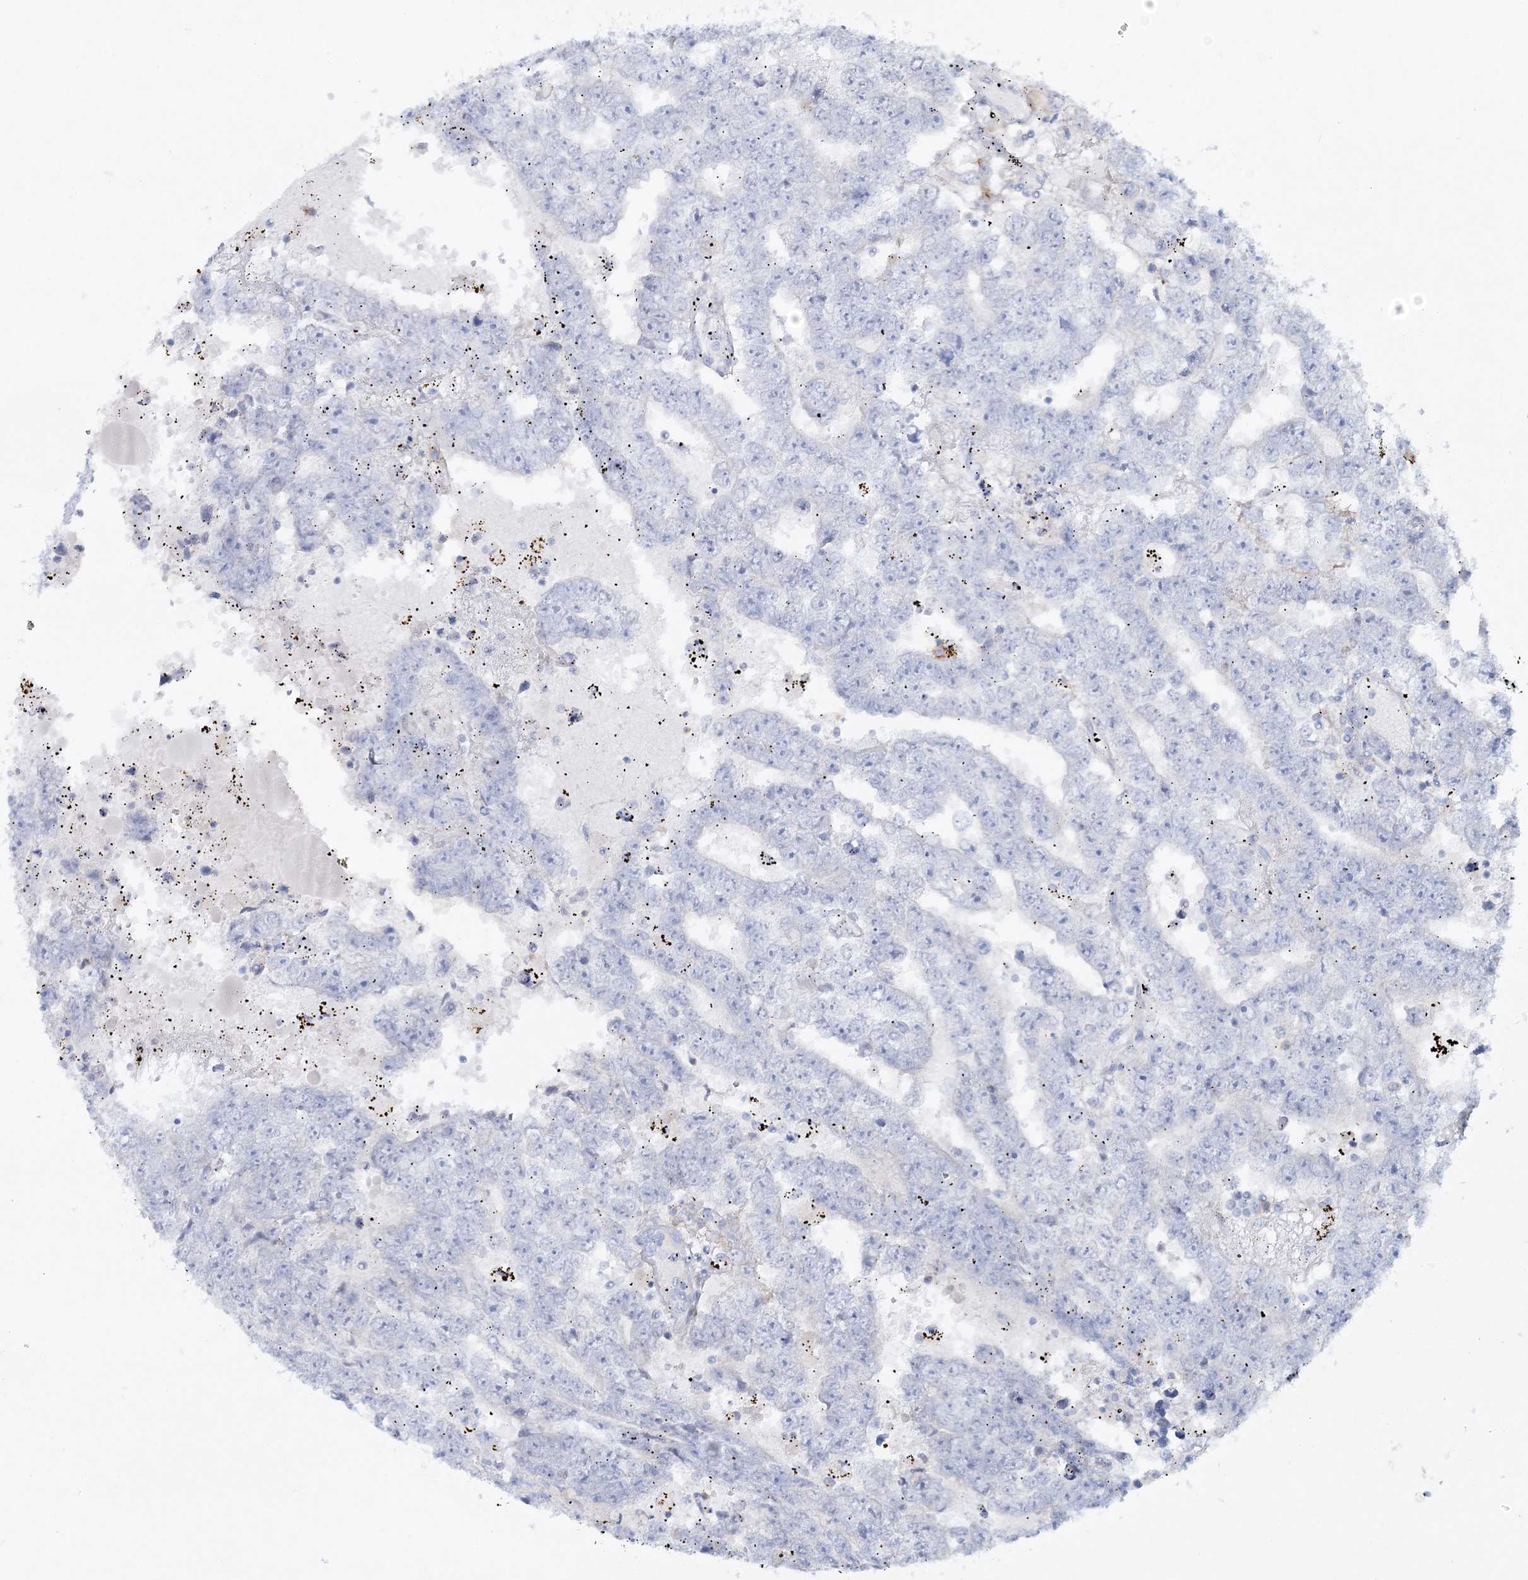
{"staining": {"intensity": "negative", "quantity": "none", "location": "none"}, "tissue": "testis cancer", "cell_type": "Tumor cells", "image_type": "cancer", "snomed": [{"axis": "morphology", "description": "Carcinoma, Embryonal, NOS"}, {"axis": "topography", "description": "Testis"}], "caption": "A photomicrograph of human embryonal carcinoma (testis) is negative for staining in tumor cells.", "gene": "WDSUB1", "patient": {"sex": "male", "age": 25}}